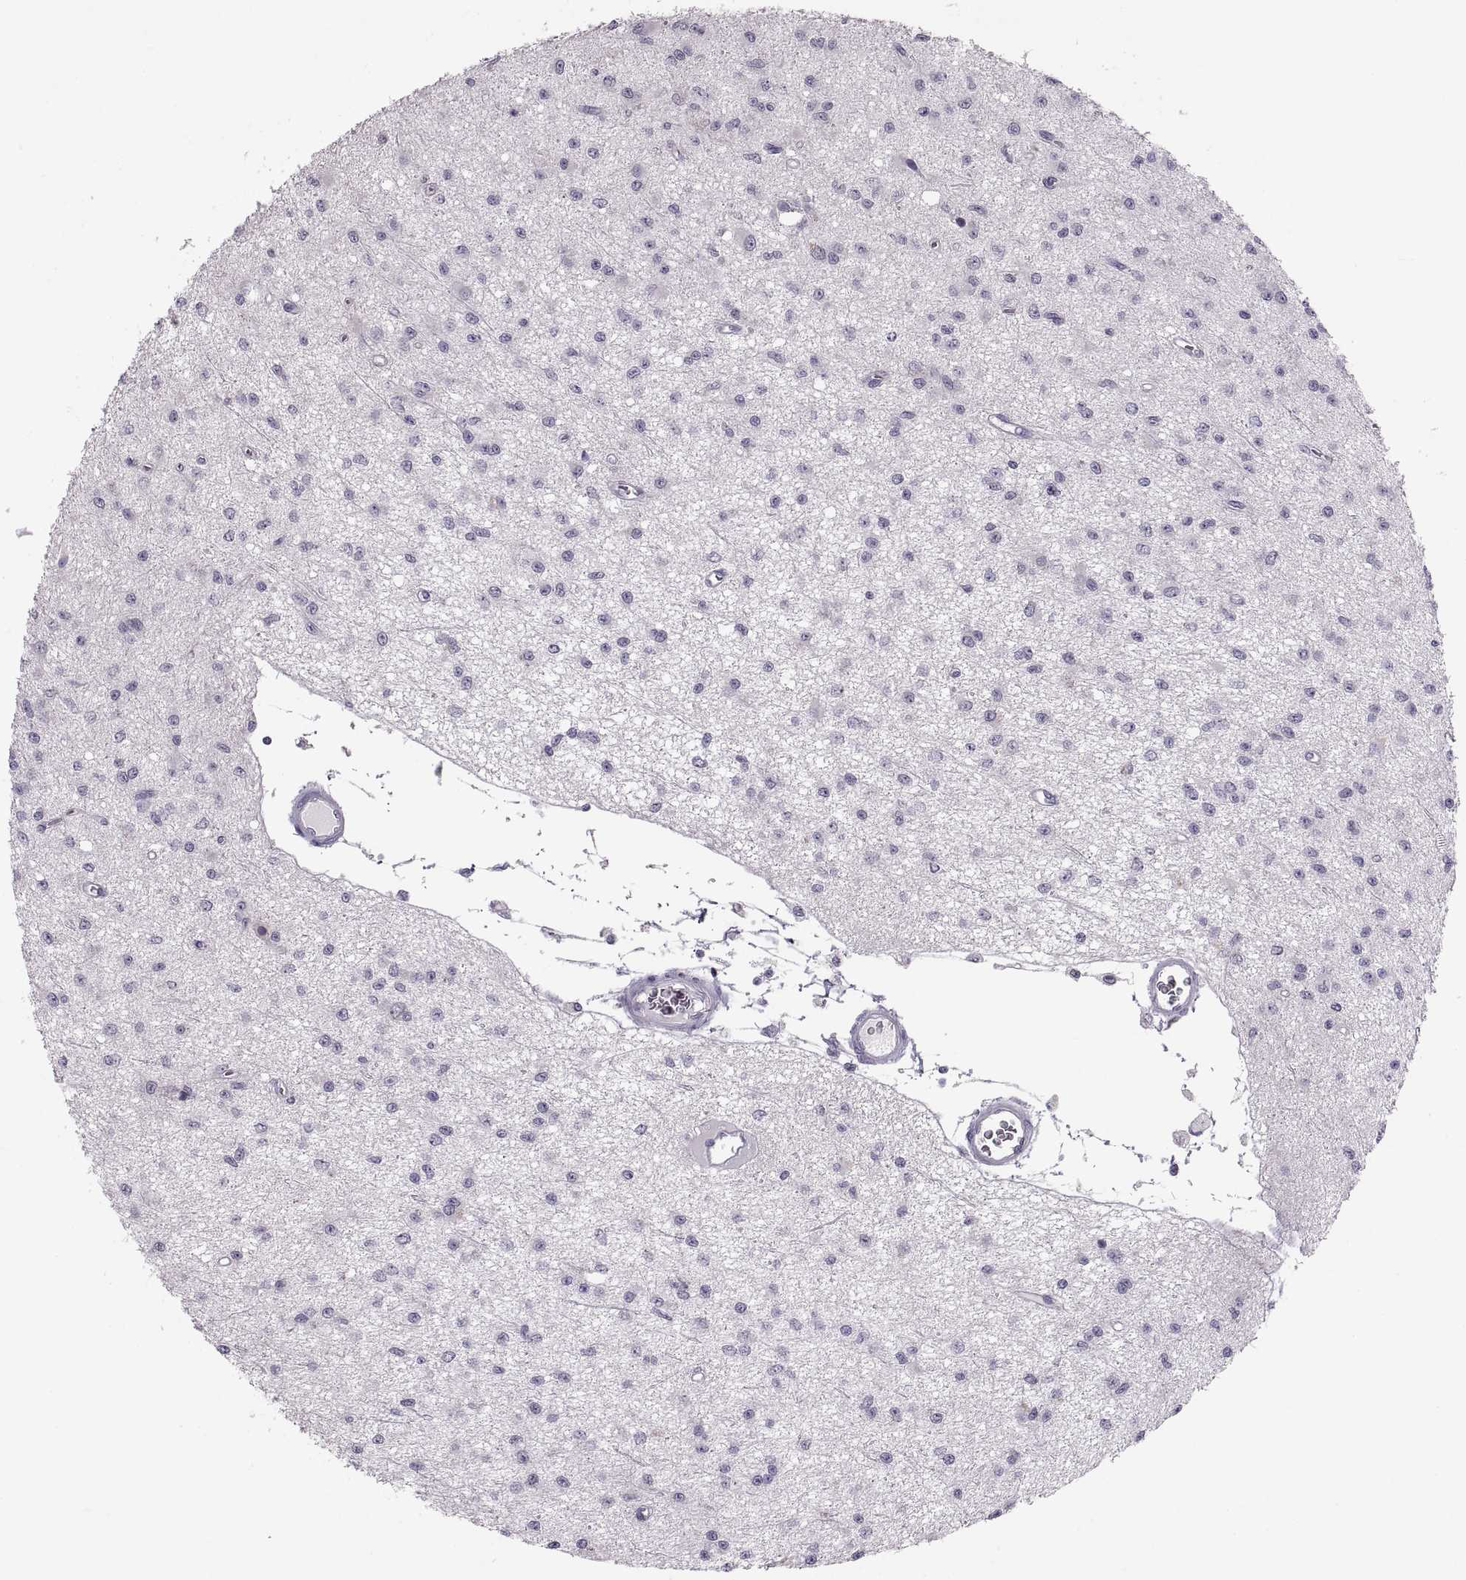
{"staining": {"intensity": "negative", "quantity": "none", "location": "none"}, "tissue": "glioma", "cell_type": "Tumor cells", "image_type": "cancer", "snomed": [{"axis": "morphology", "description": "Glioma, malignant, Low grade"}, {"axis": "topography", "description": "Brain"}], "caption": "Tumor cells show no significant staining in low-grade glioma (malignant).", "gene": "ADH6", "patient": {"sex": "female", "age": 45}}